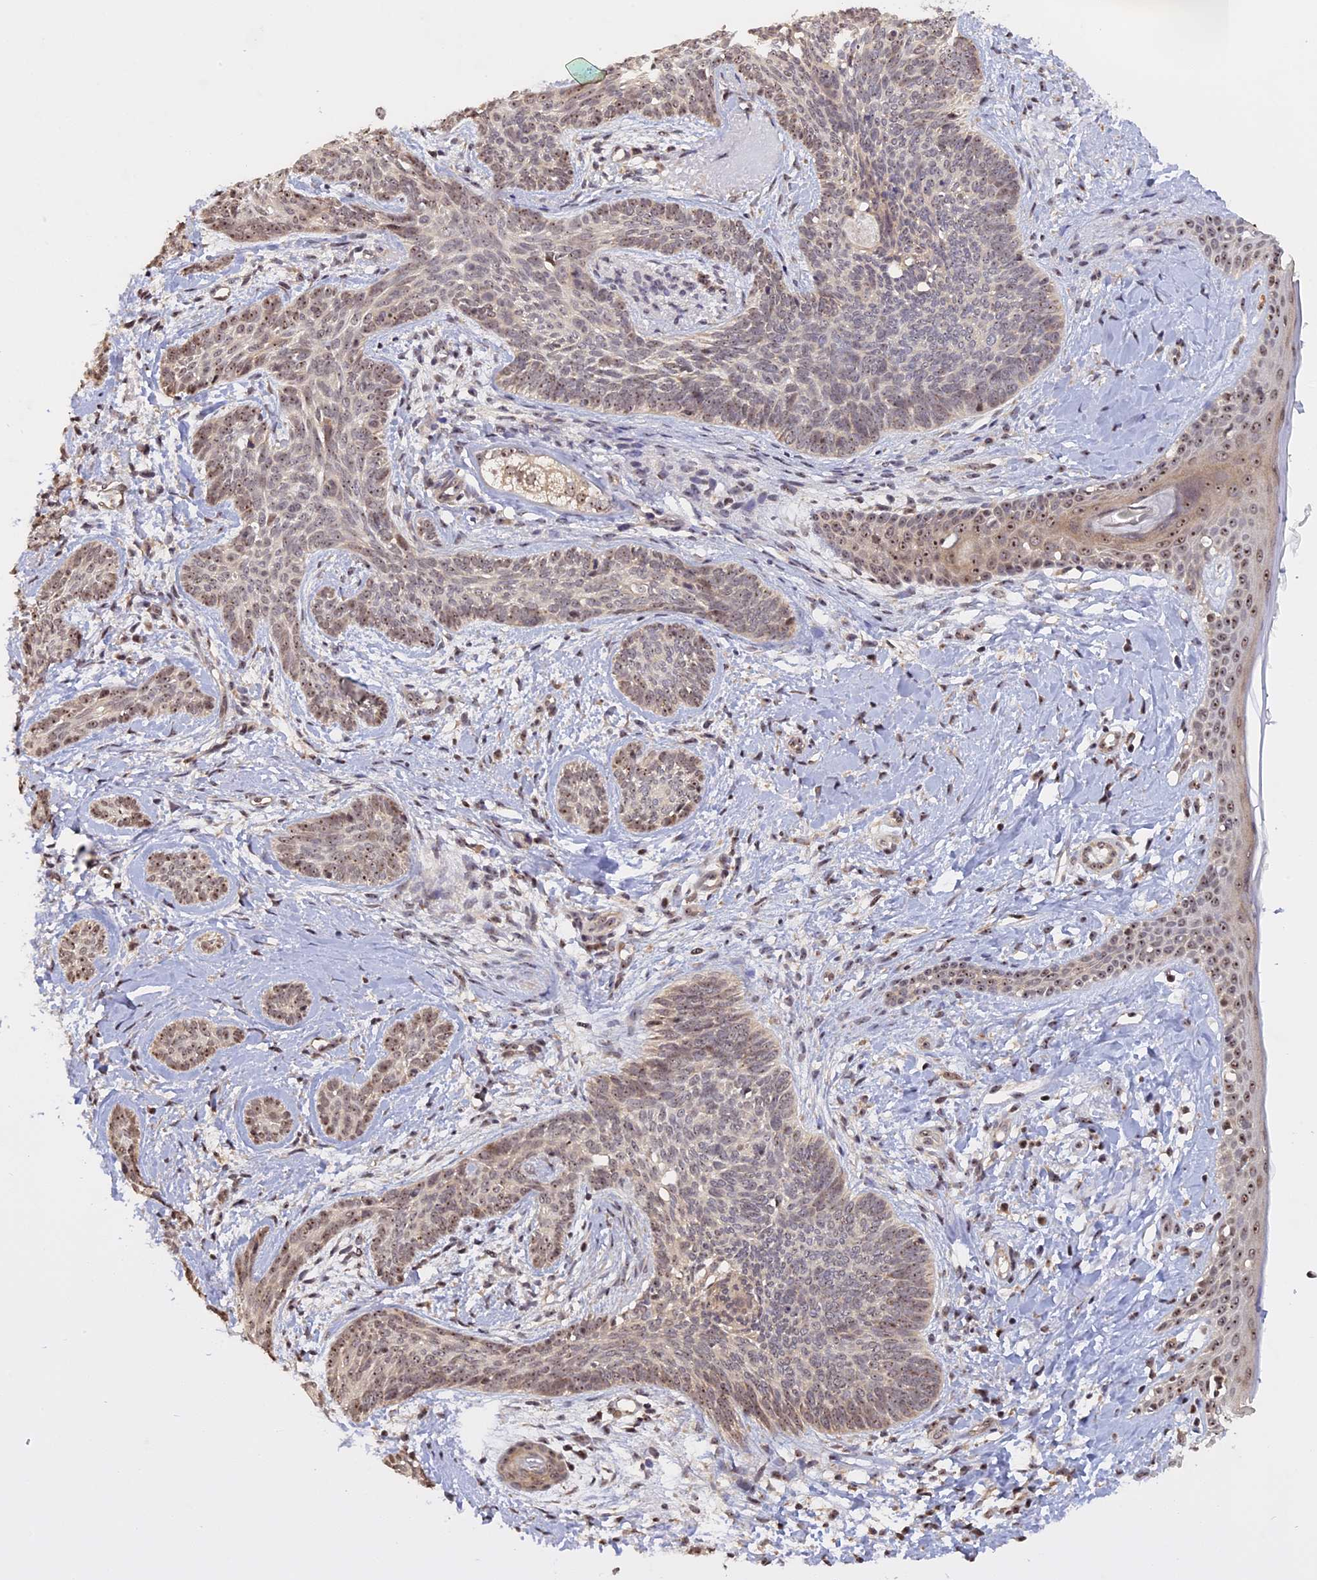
{"staining": {"intensity": "weak", "quantity": ">75%", "location": "nuclear"}, "tissue": "skin cancer", "cell_type": "Tumor cells", "image_type": "cancer", "snomed": [{"axis": "morphology", "description": "Basal cell carcinoma"}, {"axis": "topography", "description": "Skin"}], "caption": "A brown stain shows weak nuclear expression of a protein in human basal cell carcinoma (skin) tumor cells.", "gene": "MGA", "patient": {"sex": "female", "age": 81}}